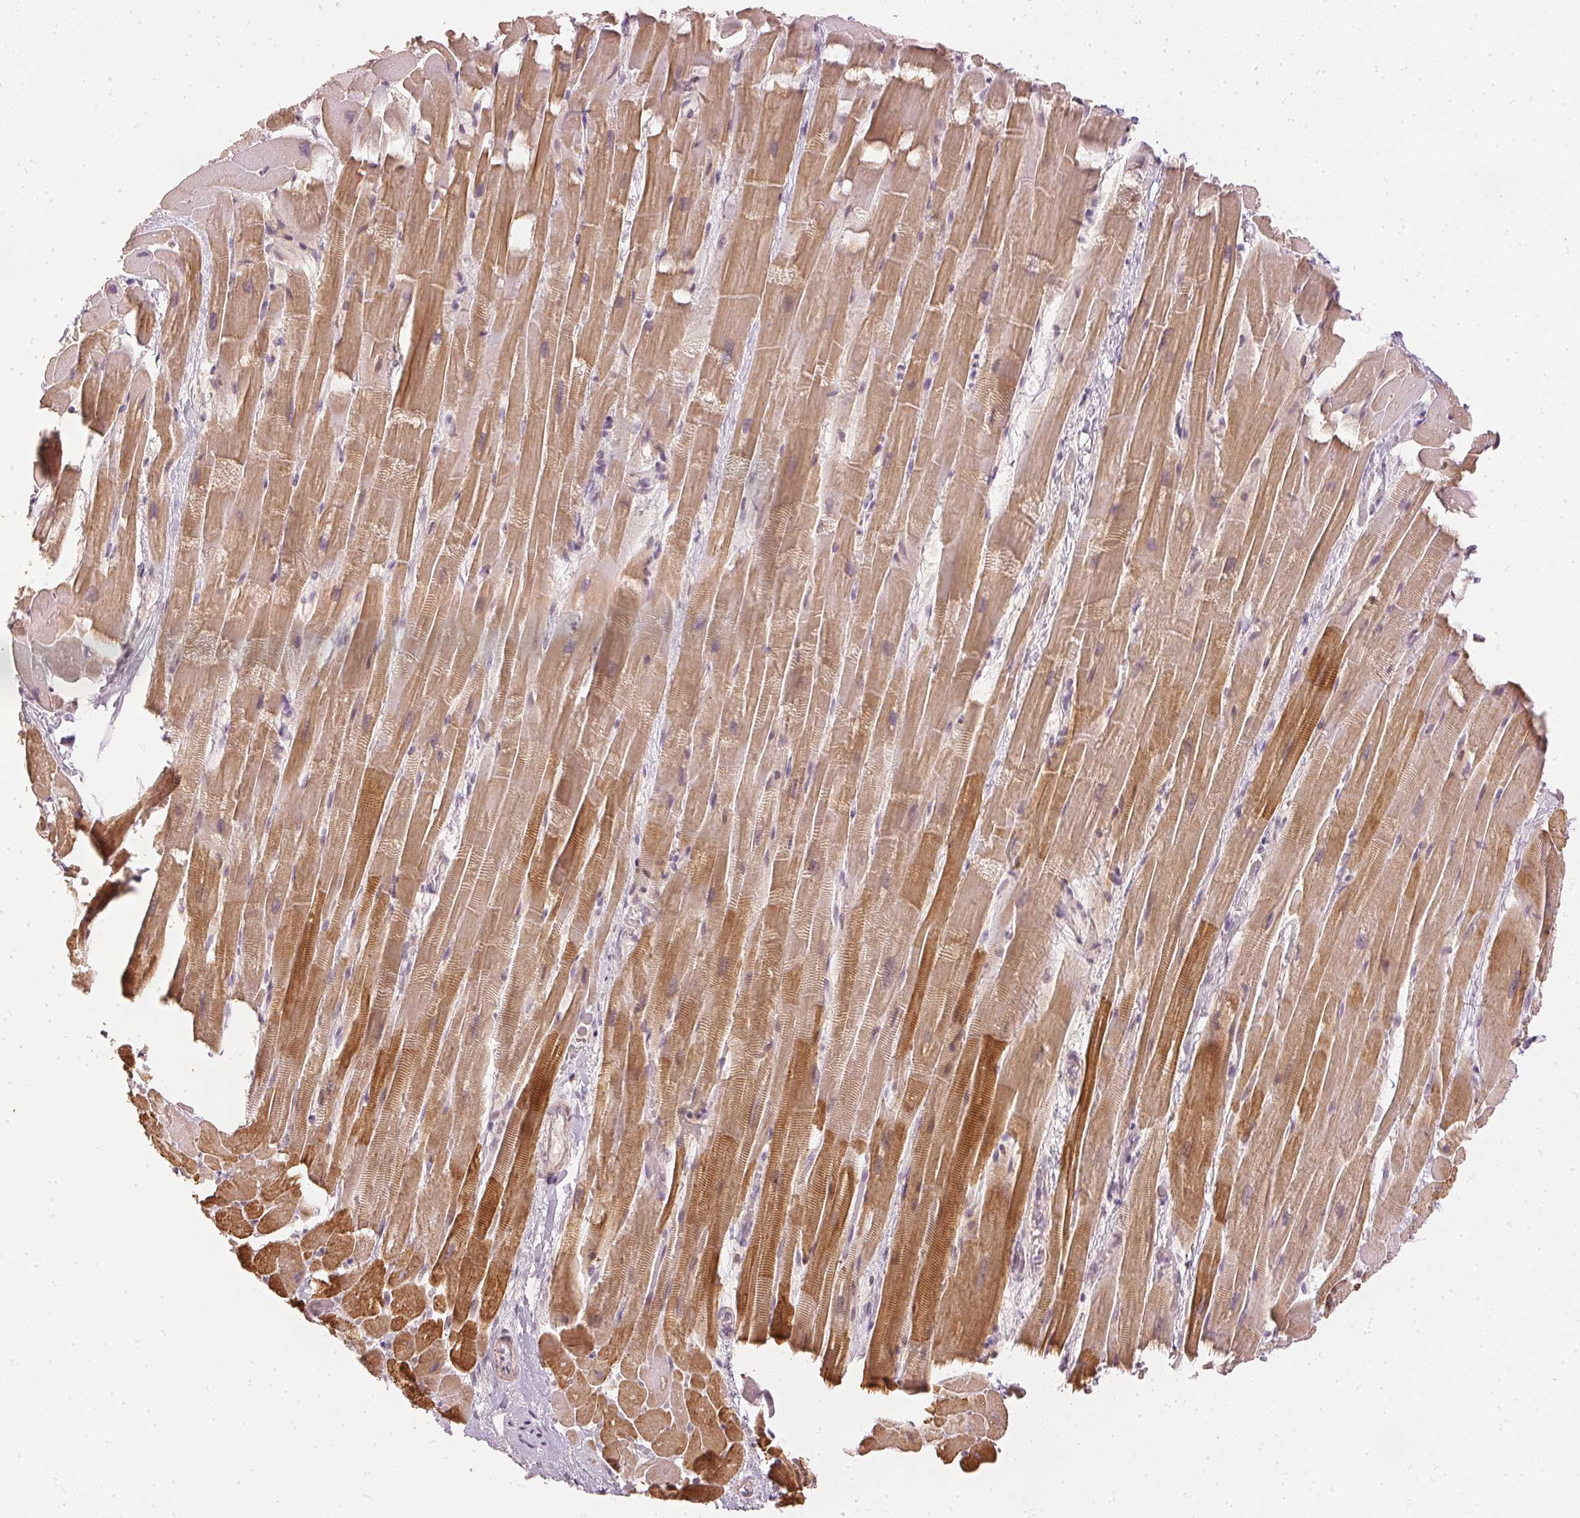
{"staining": {"intensity": "moderate", "quantity": "25%-75%", "location": "cytoplasmic/membranous"}, "tissue": "heart muscle", "cell_type": "Cardiomyocytes", "image_type": "normal", "snomed": [{"axis": "morphology", "description": "Normal tissue, NOS"}, {"axis": "topography", "description": "Heart"}], "caption": "Immunohistochemistry staining of normal heart muscle, which demonstrates medium levels of moderate cytoplasmic/membranous staining in about 25%-75% of cardiomyocytes indicating moderate cytoplasmic/membranous protein expression. The staining was performed using DAB (brown) for protein detection and nuclei were counterstained in hematoxylin (blue).", "gene": "ENSG00000267001", "patient": {"sex": "male", "age": 37}}